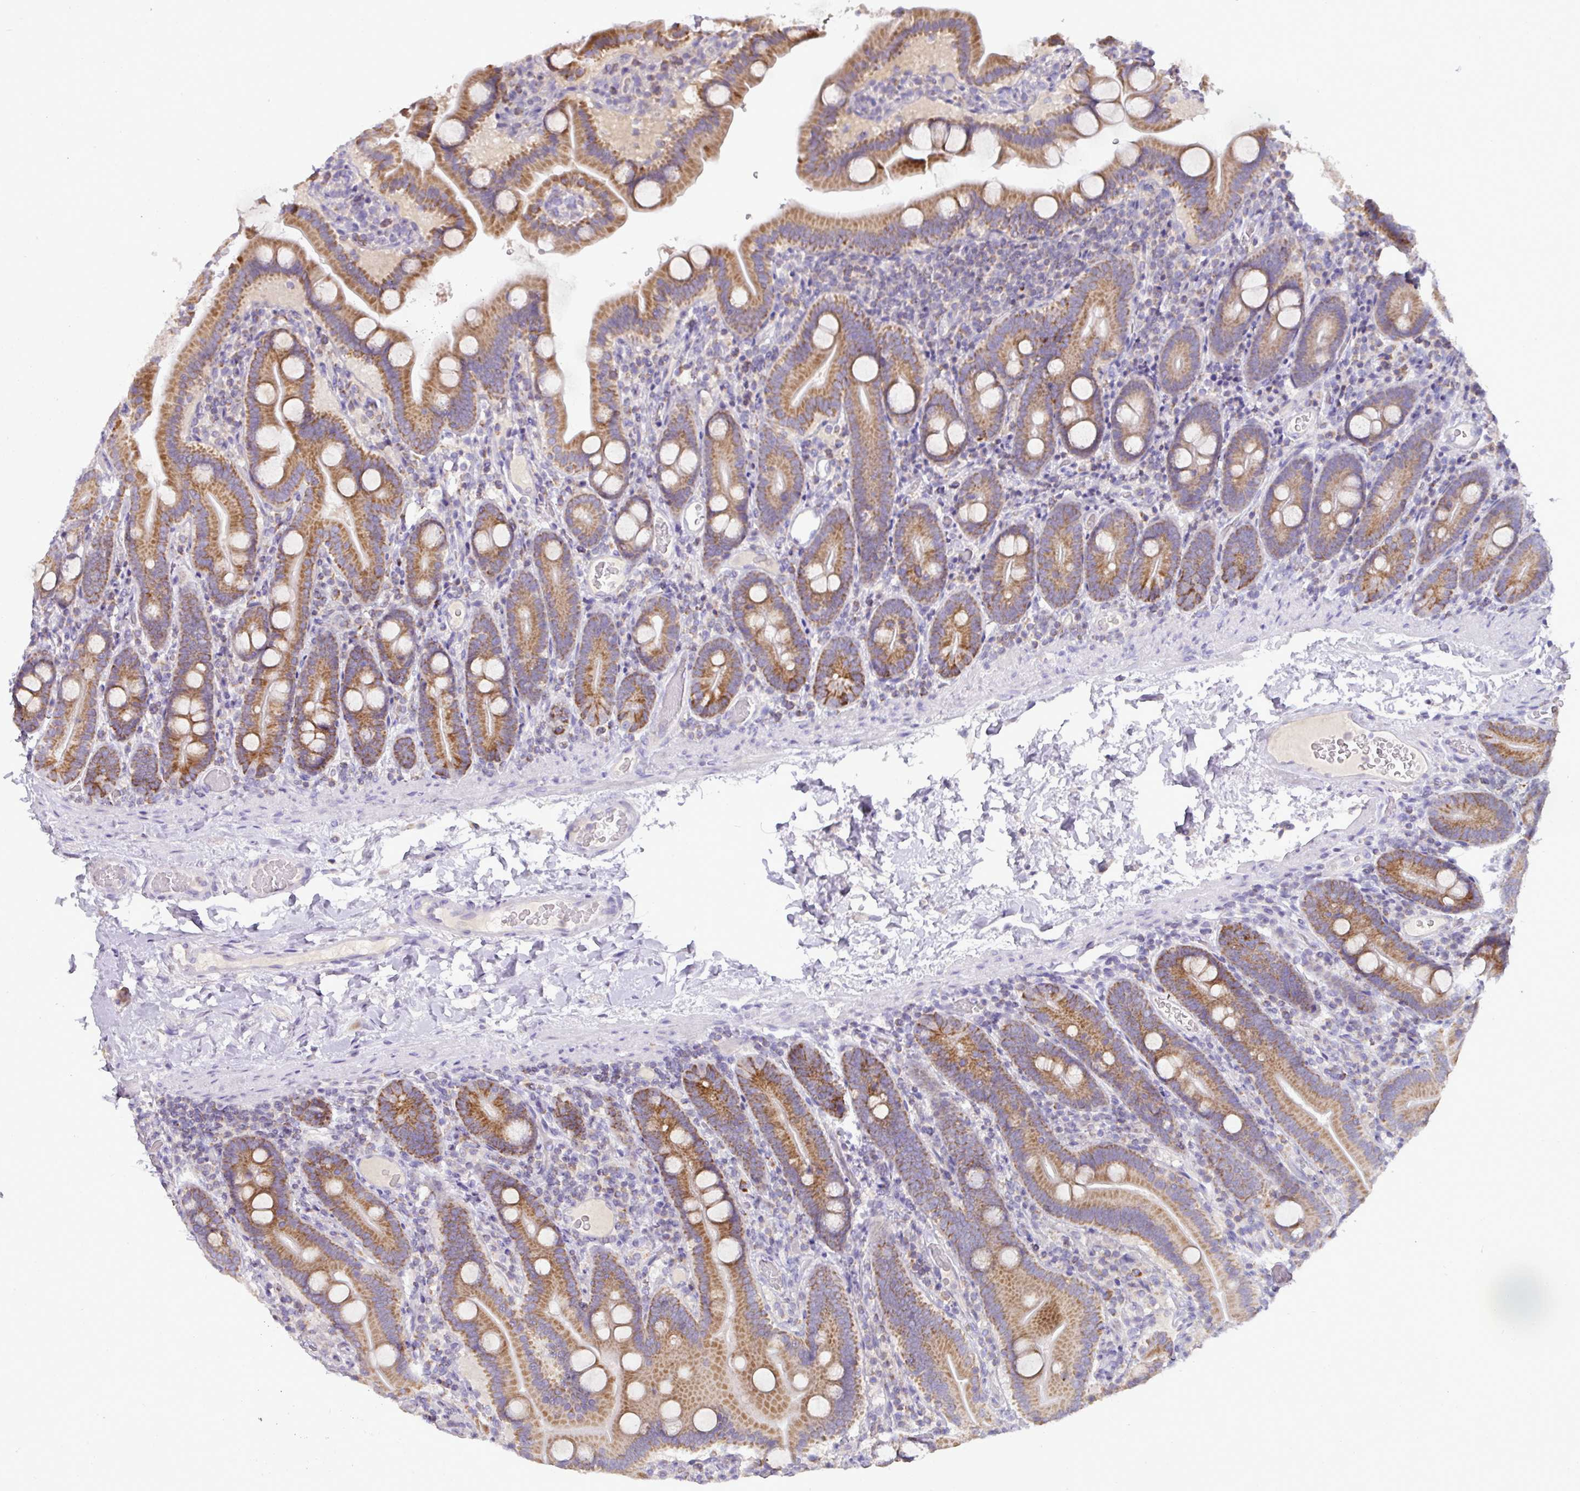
{"staining": {"intensity": "moderate", "quantity": ">75%", "location": "cytoplasmic/membranous"}, "tissue": "duodenum", "cell_type": "Glandular cells", "image_type": "normal", "snomed": [{"axis": "morphology", "description": "Normal tissue, NOS"}, {"axis": "topography", "description": "Duodenum"}], "caption": "DAB immunohistochemical staining of unremarkable duodenum exhibits moderate cytoplasmic/membranous protein positivity in about >75% of glandular cells. (DAB IHC, brown staining for protein, blue staining for nuclei).", "gene": "TRAPPC1", "patient": {"sex": "male", "age": 55}}